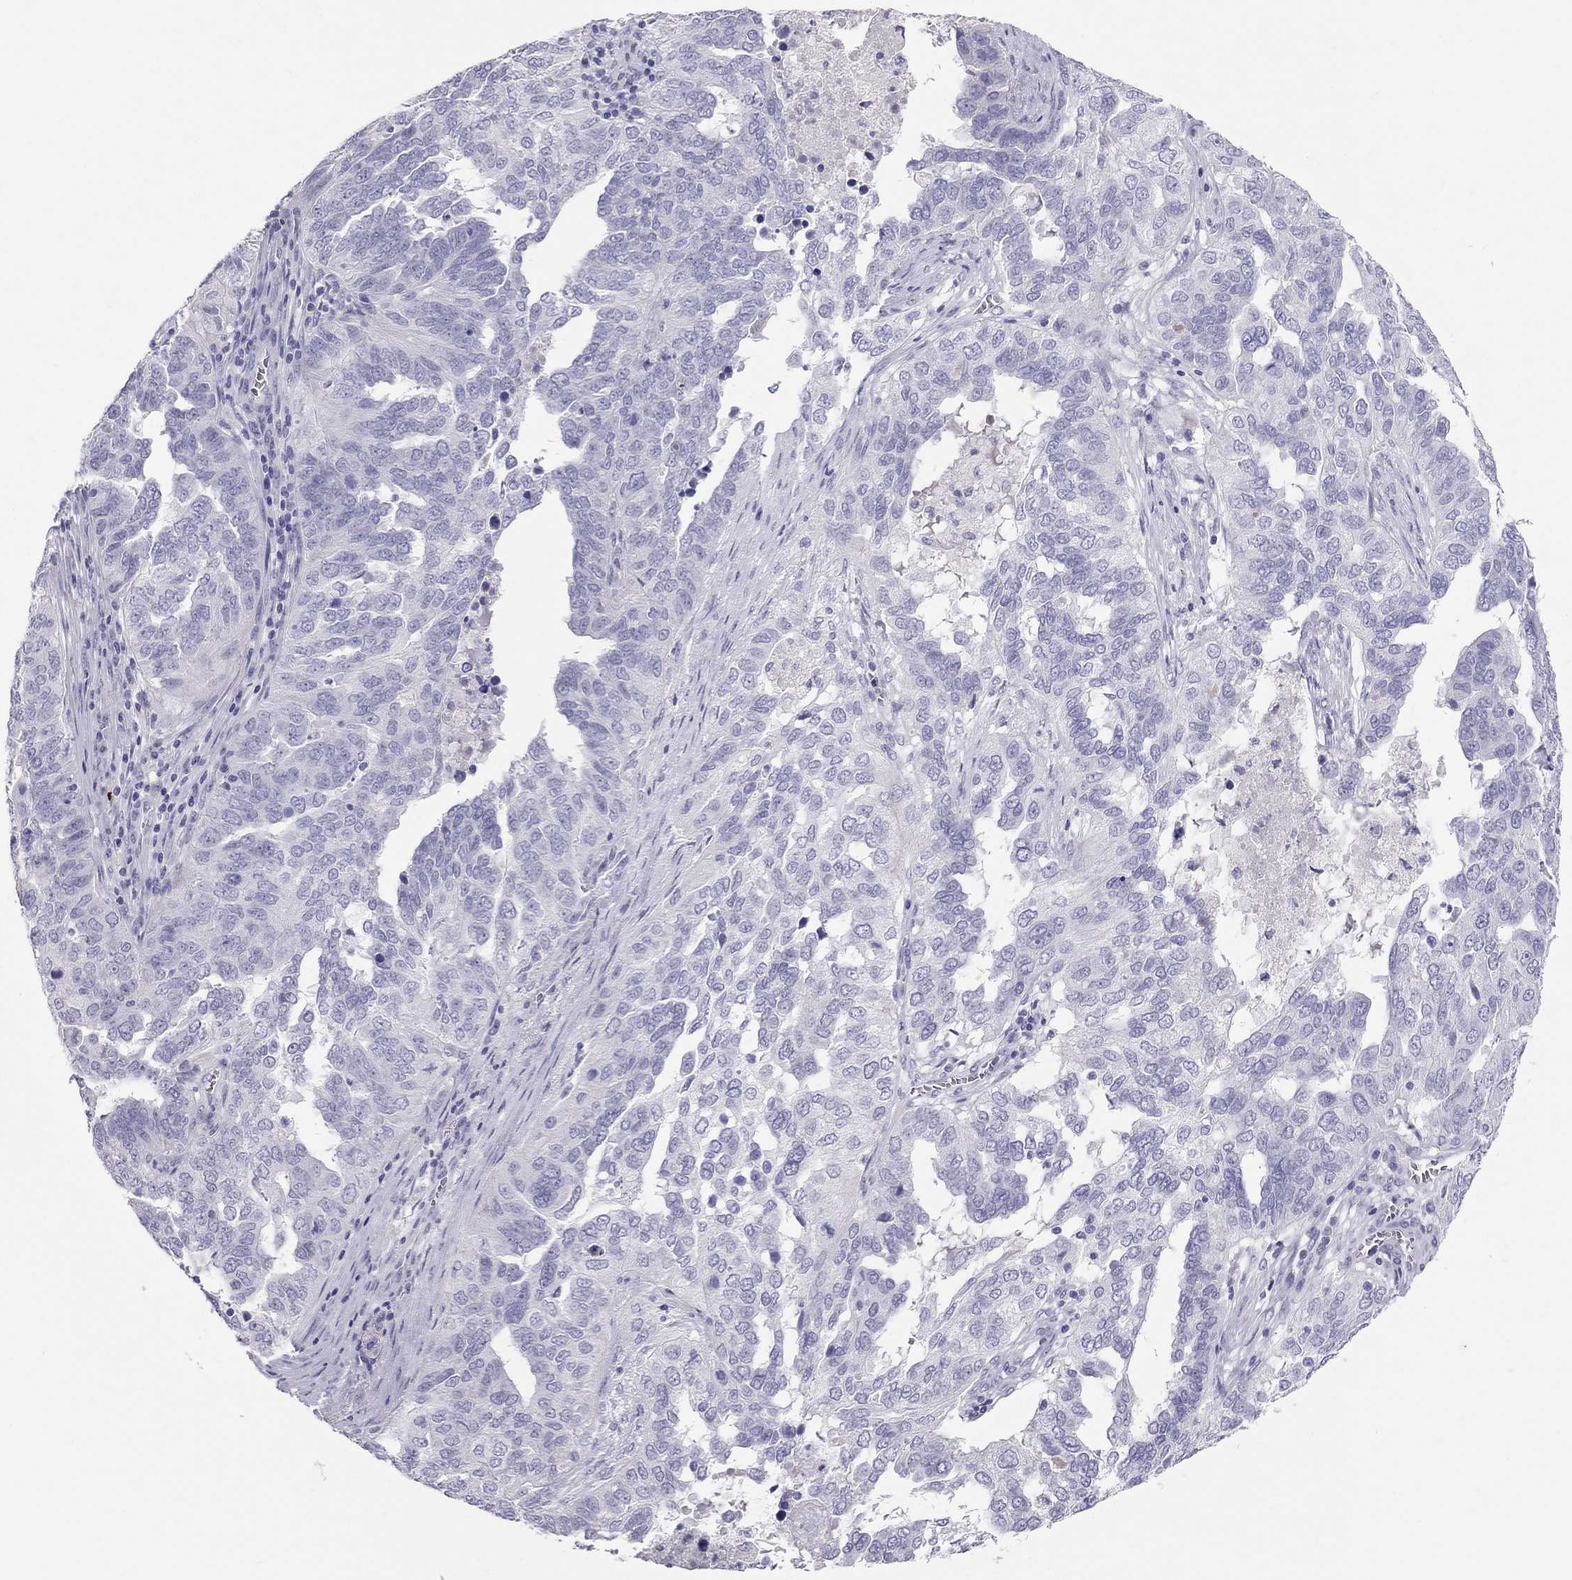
{"staining": {"intensity": "negative", "quantity": "none", "location": "none"}, "tissue": "ovarian cancer", "cell_type": "Tumor cells", "image_type": "cancer", "snomed": [{"axis": "morphology", "description": "Carcinoma, endometroid"}, {"axis": "topography", "description": "Soft tissue"}, {"axis": "topography", "description": "Ovary"}], "caption": "The photomicrograph shows no significant expression in tumor cells of ovarian cancer (endometroid carcinoma). Nuclei are stained in blue.", "gene": "IL17REL", "patient": {"sex": "female", "age": 52}}